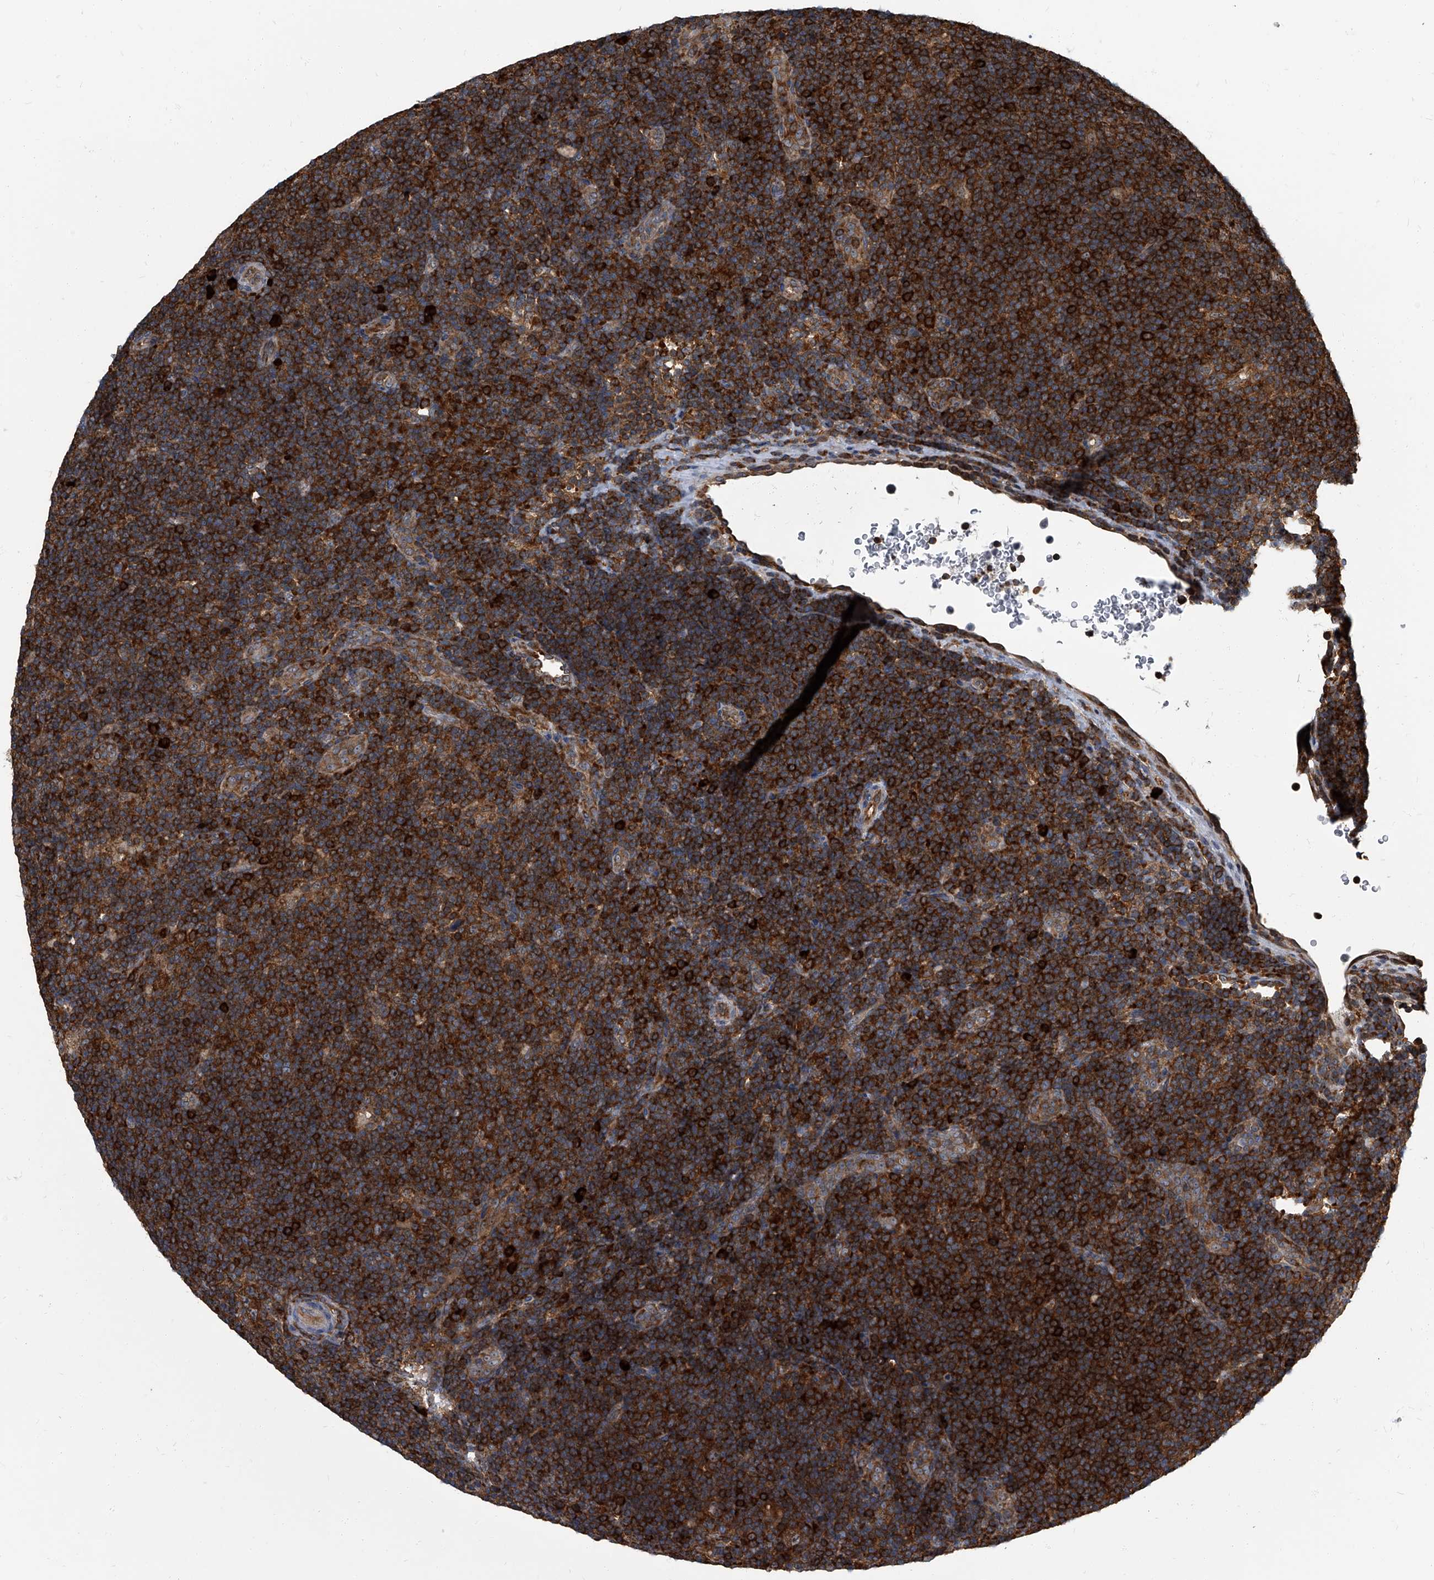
{"staining": {"intensity": "moderate", "quantity": ">75%", "location": "cytoplasmic/membranous"}, "tissue": "lymphoma", "cell_type": "Tumor cells", "image_type": "cancer", "snomed": [{"axis": "morphology", "description": "Hodgkin's disease, NOS"}, {"axis": "topography", "description": "Lymph node"}], "caption": "This photomicrograph displays lymphoma stained with IHC to label a protein in brown. The cytoplasmic/membranous of tumor cells show moderate positivity for the protein. Nuclei are counter-stained blue.", "gene": "CDV3", "patient": {"sex": "female", "age": 57}}